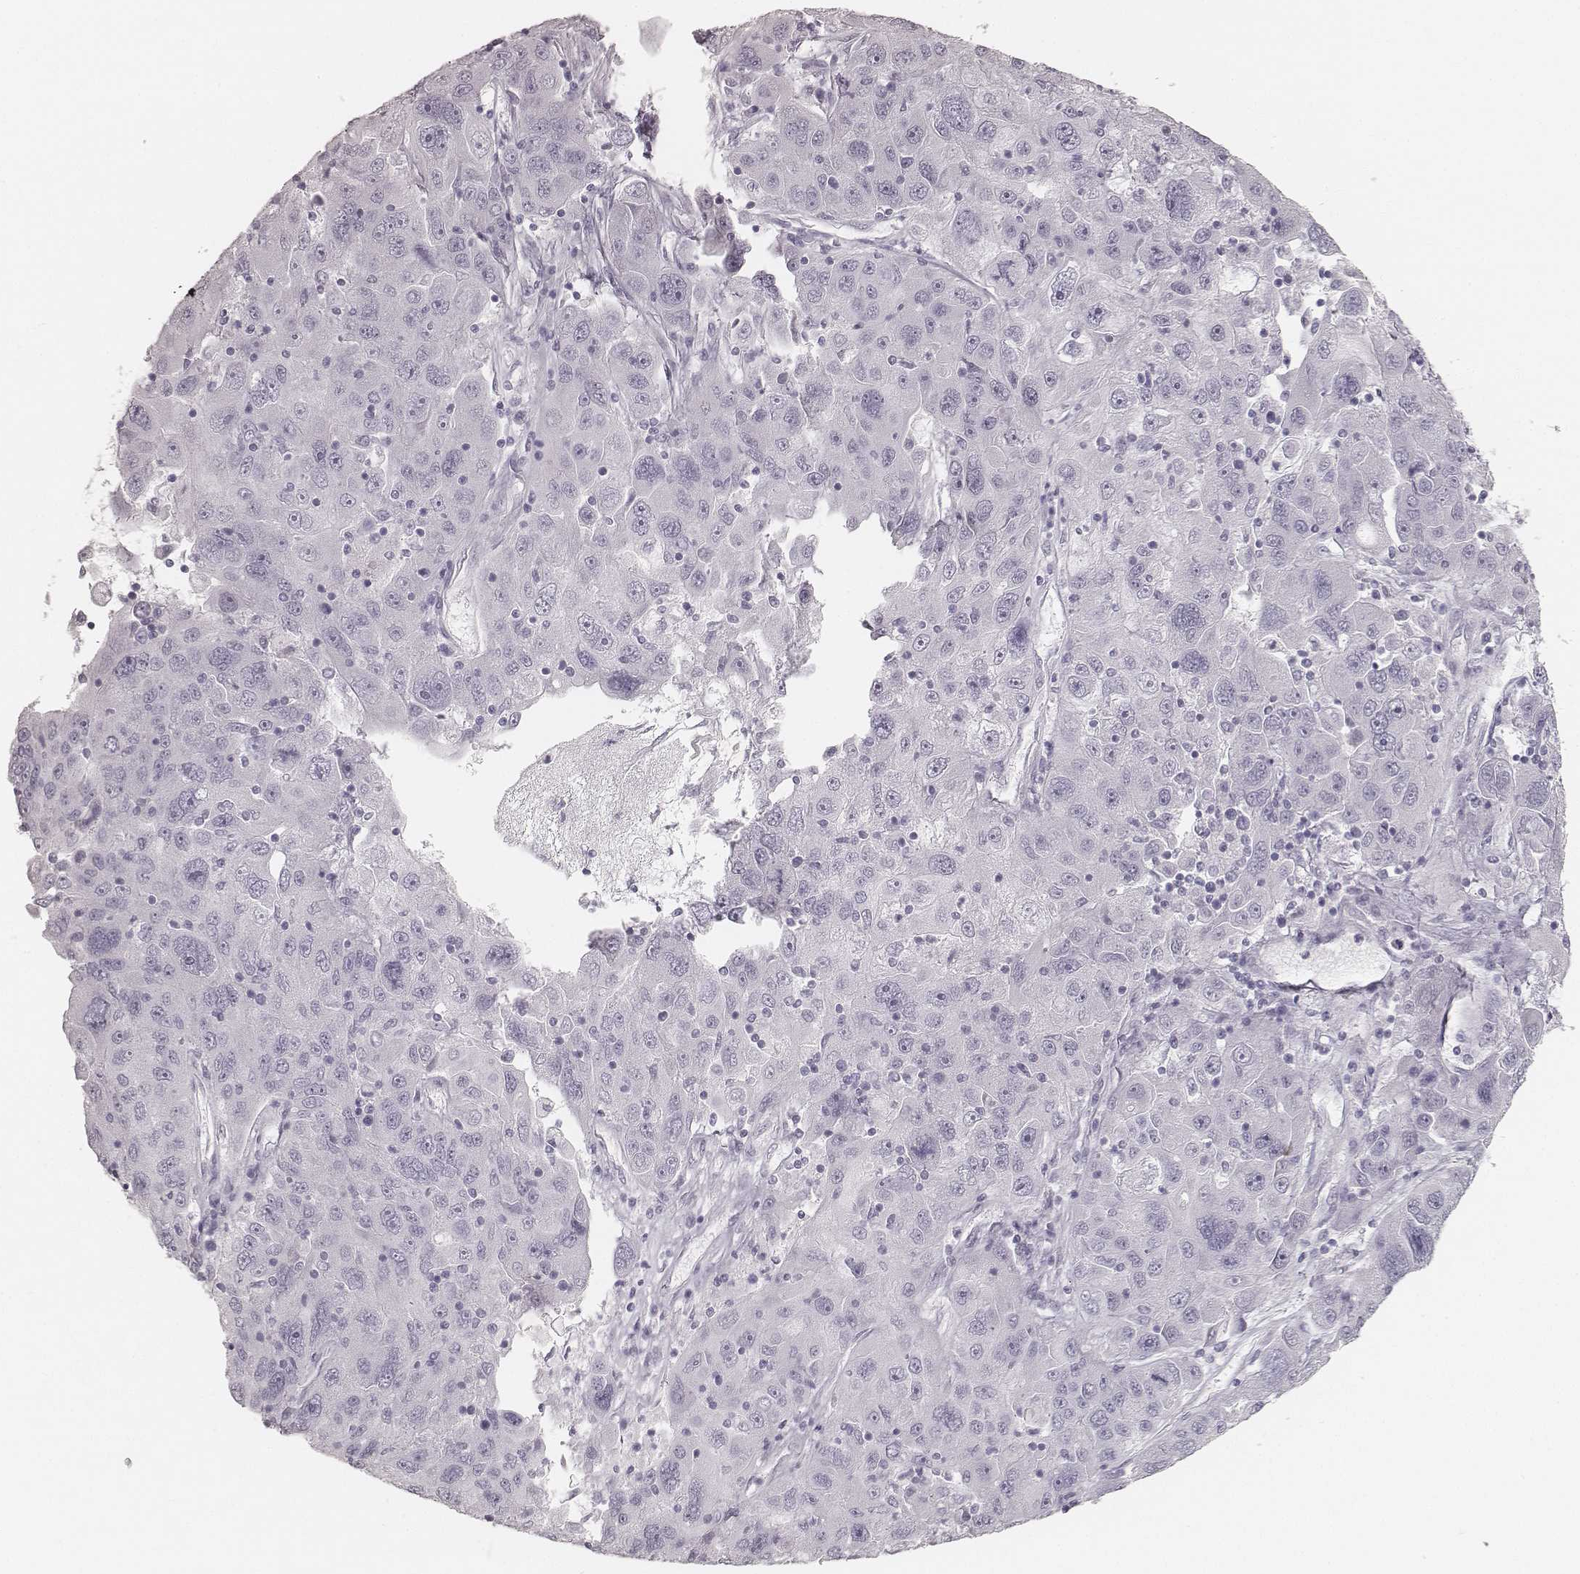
{"staining": {"intensity": "negative", "quantity": "none", "location": "none"}, "tissue": "stomach cancer", "cell_type": "Tumor cells", "image_type": "cancer", "snomed": [{"axis": "morphology", "description": "Adenocarcinoma, NOS"}, {"axis": "topography", "description": "Stomach"}], "caption": "A high-resolution histopathology image shows IHC staining of stomach adenocarcinoma, which demonstrates no significant positivity in tumor cells. The staining is performed using DAB brown chromogen with nuclei counter-stained in using hematoxylin.", "gene": "KRT34", "patient": {"sex": "male", "age": 56}}